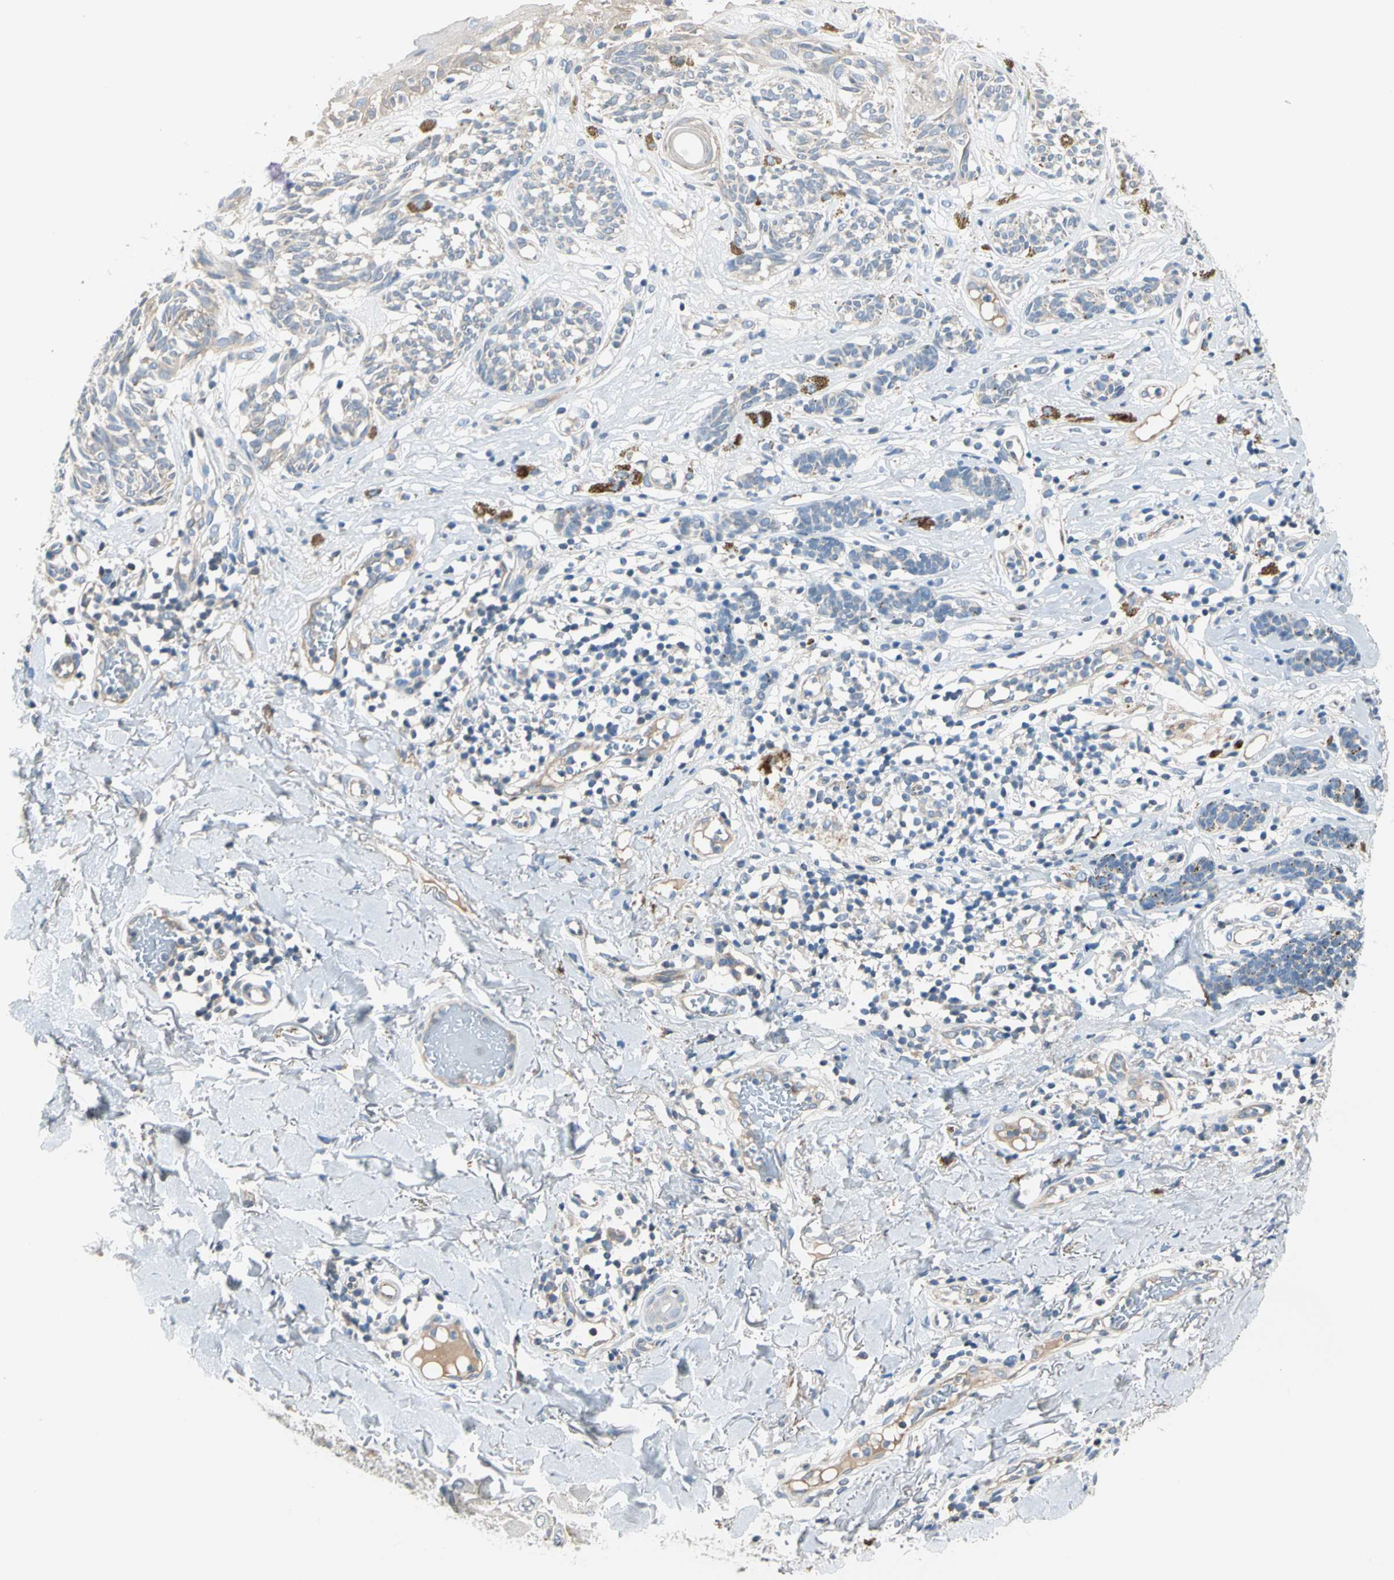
{"staining": {"intensity": "weak", "quantity": "<25%", "location": "cytoplasmic/membranous"}, "tissue": "melanoma", "cell_type": "Tumor cells", "image_type": "cancer", "snomed": [{"axis": "morphology", "description": "Malignant melanoma, NOS"}, {"axis": "topography", "description": "Skin"}], "caption": "There is no significant staining in tumor cells of malignant melanoma.", "gene": "GPR153", "patient": {"sex": "male", "age": 64}}